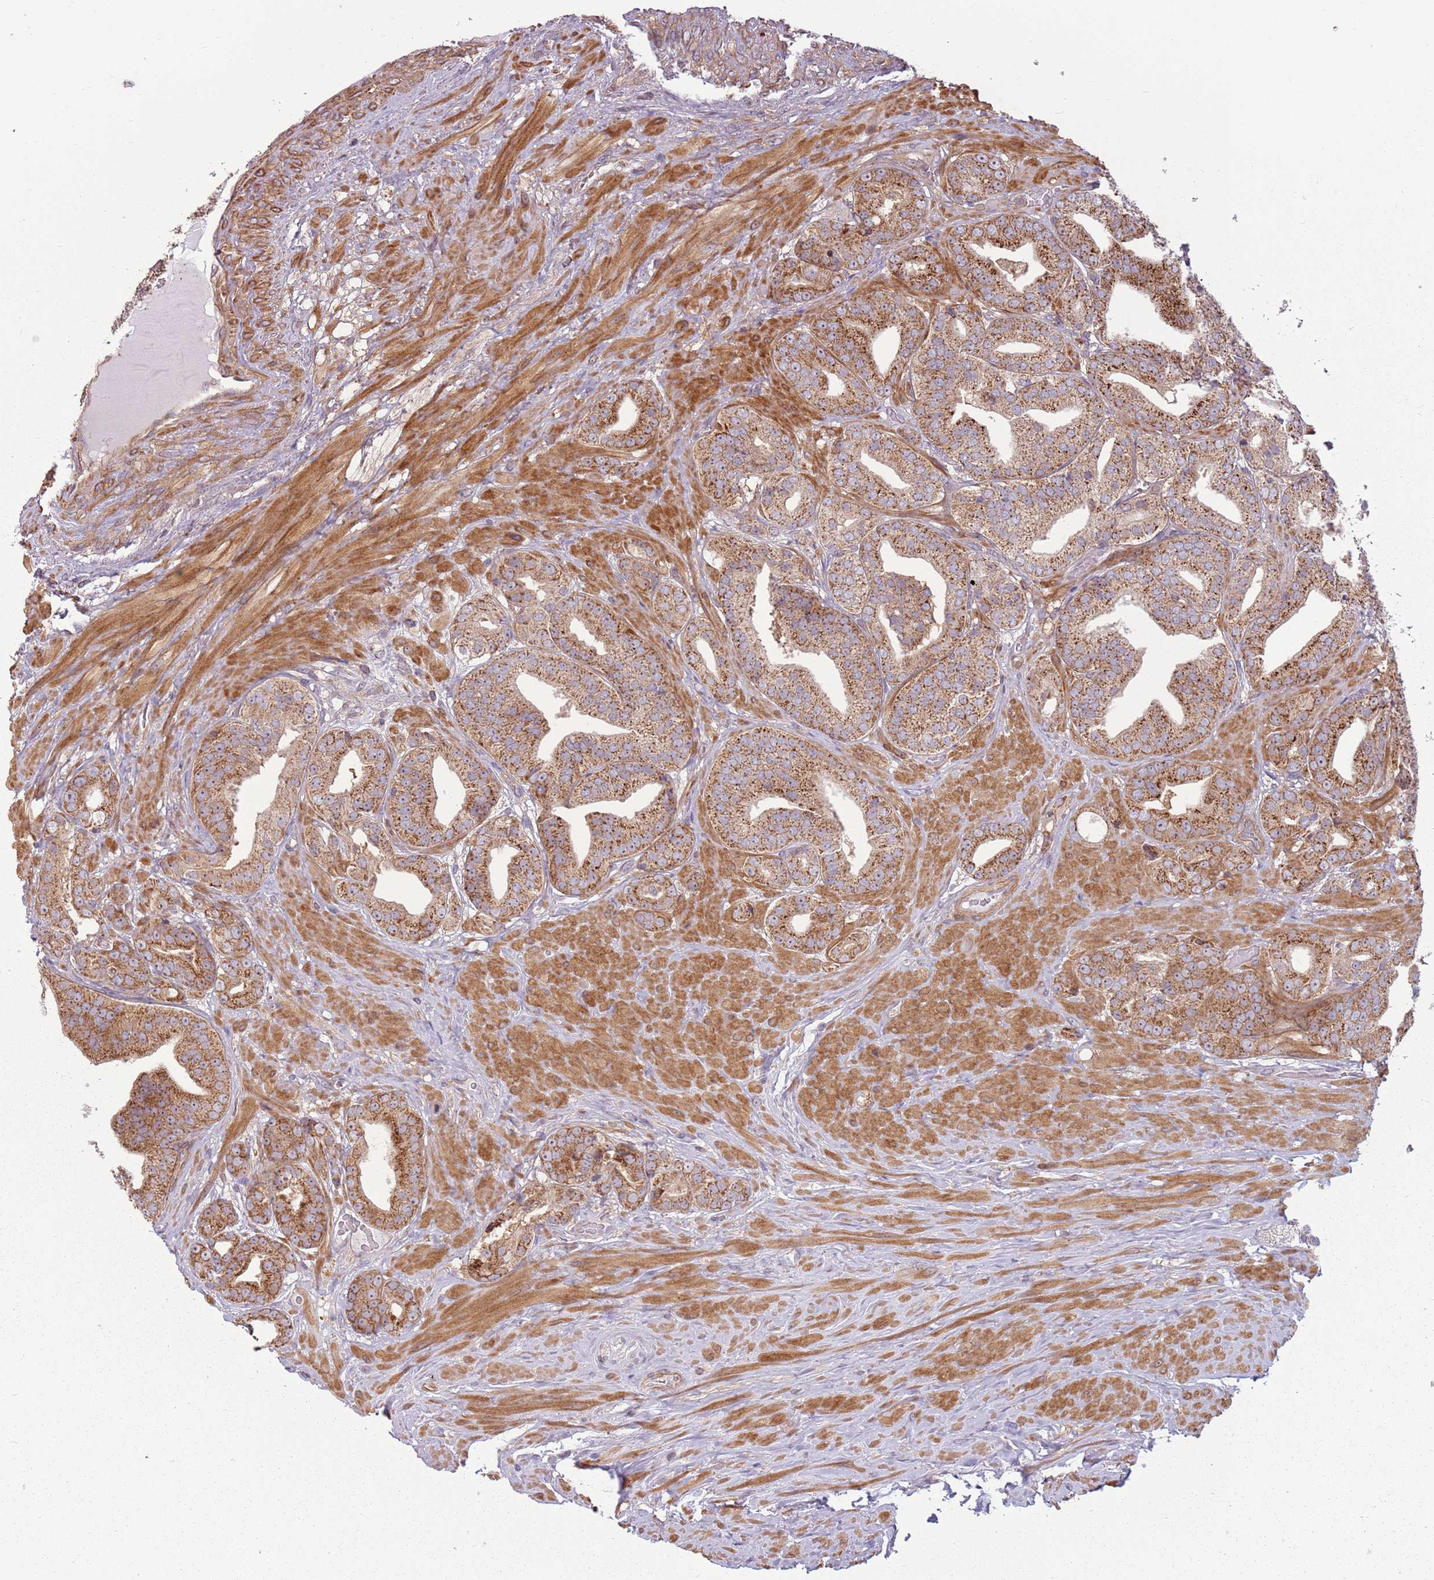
{"staining": {"intensity": "moderate", "quantity": ">75%", "location": "cytoplasmic/membranous"}, "tissue": "prostate cancer", "cell_type": "Tumor cells", "image_type": "cancer", "snomed": [{"axis": "morphology", "description": "Adenocarcinoma, High grade"}, {"axis": "topography", "description": "Prostate"}], "caption": "Tumor cells show medium levels of moderate cytoplasmic/membranous expression in about >75% of cells in human prostate cancer (high-grade adenocarcinoma).", "gene": "RPL21", "patient": {"sex": "male", "age": 63}}